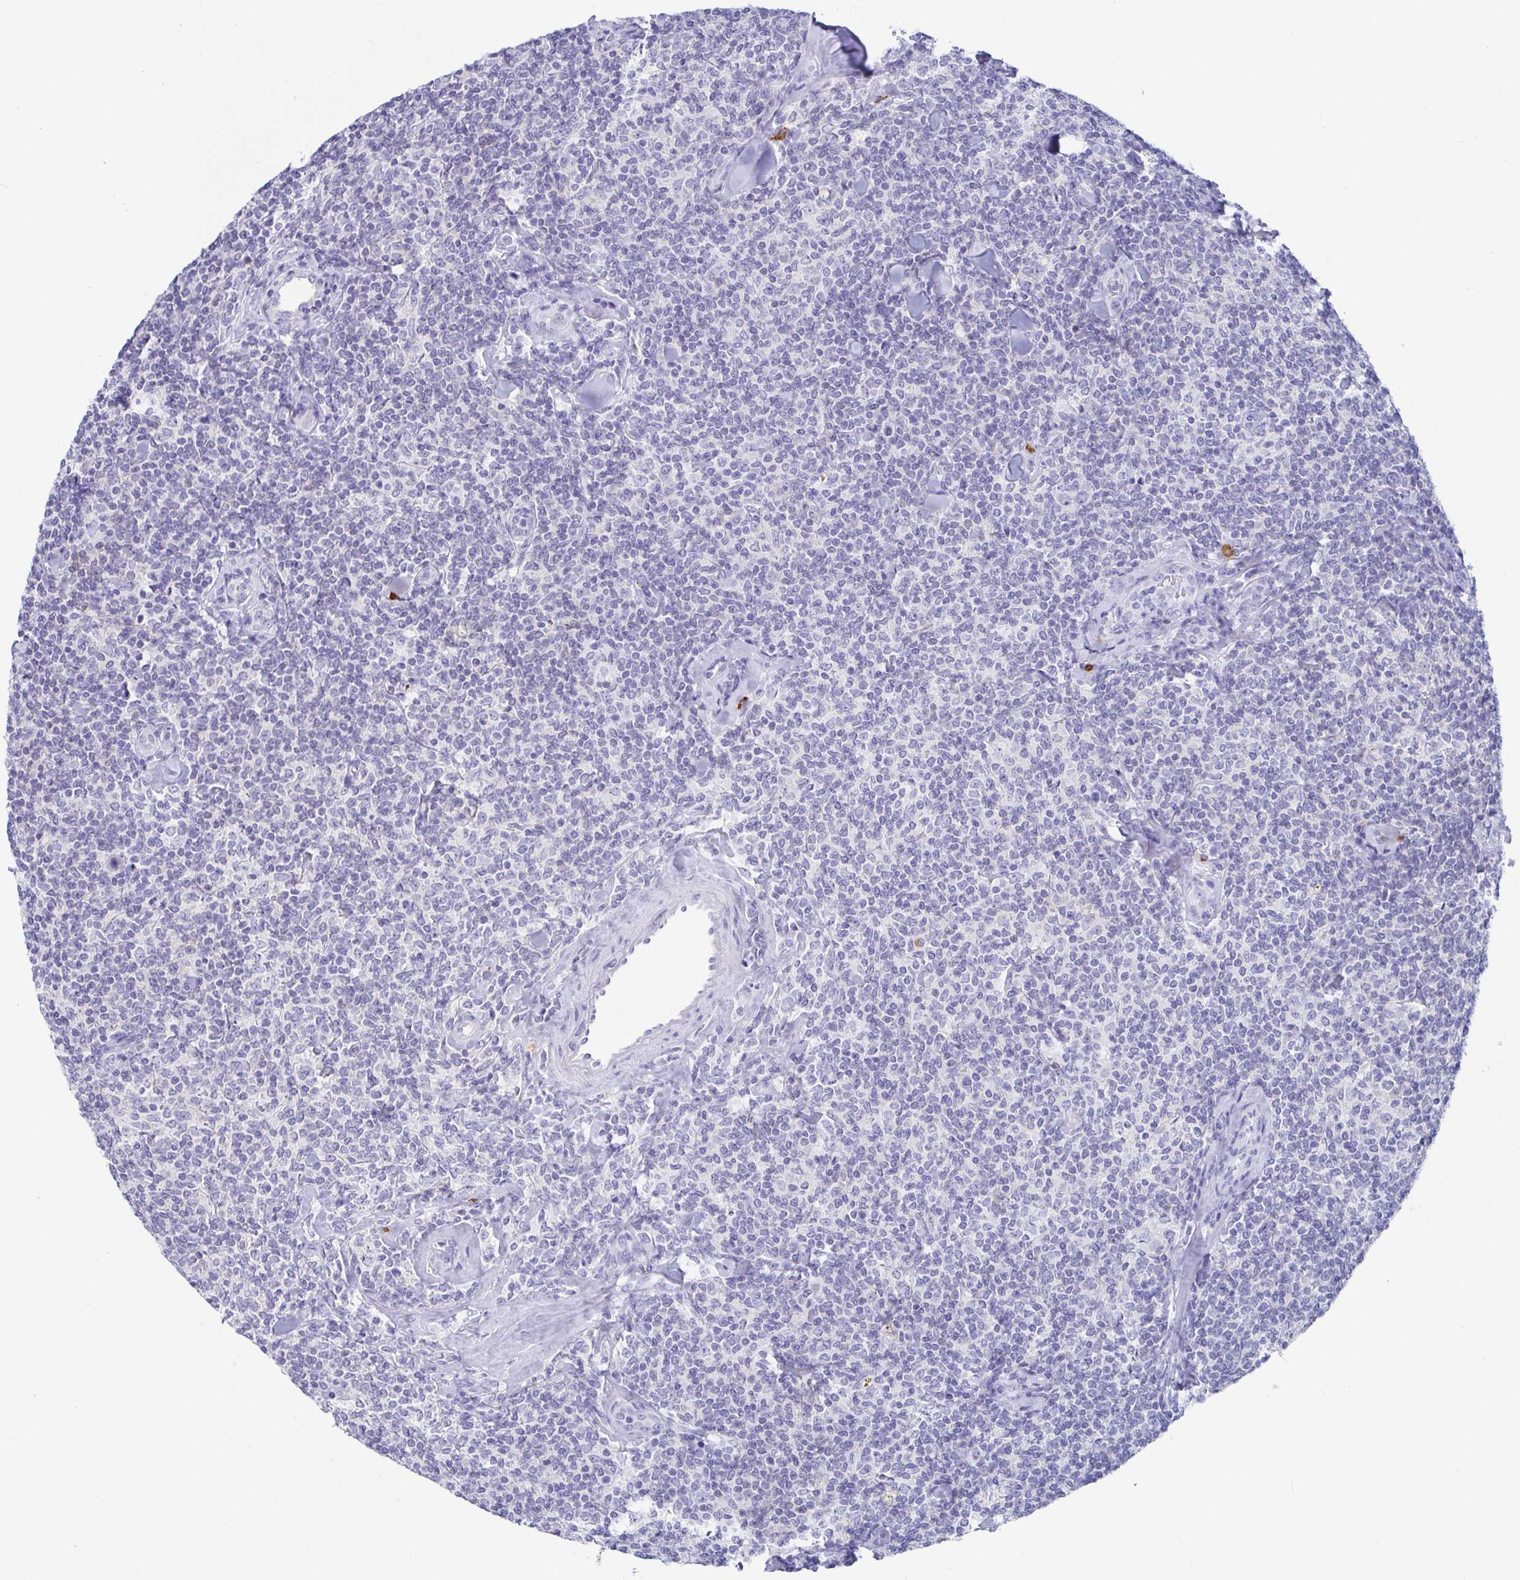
{"staining": {"intensity": "negative", "quantity": "none", "location": "none"}, "tissue": "lymphoma", "cell_type": "Tumor cells", "image_type": "cancer", "snomed": [{"axis": "morphology", "description": "Malignant lymphoma, non-Hodgkin's type, Low grade"}, {"axis": "topography", "description": "Lymph node"}], "caption": "This is a micrograph of IHC staining of malignant lymphoma, non-Hodgkin's type (low-grade), which shows no positivity in tumor cells.", "gene": "PLA2G1B", "patient": {"sex": "female", "age": 56}}